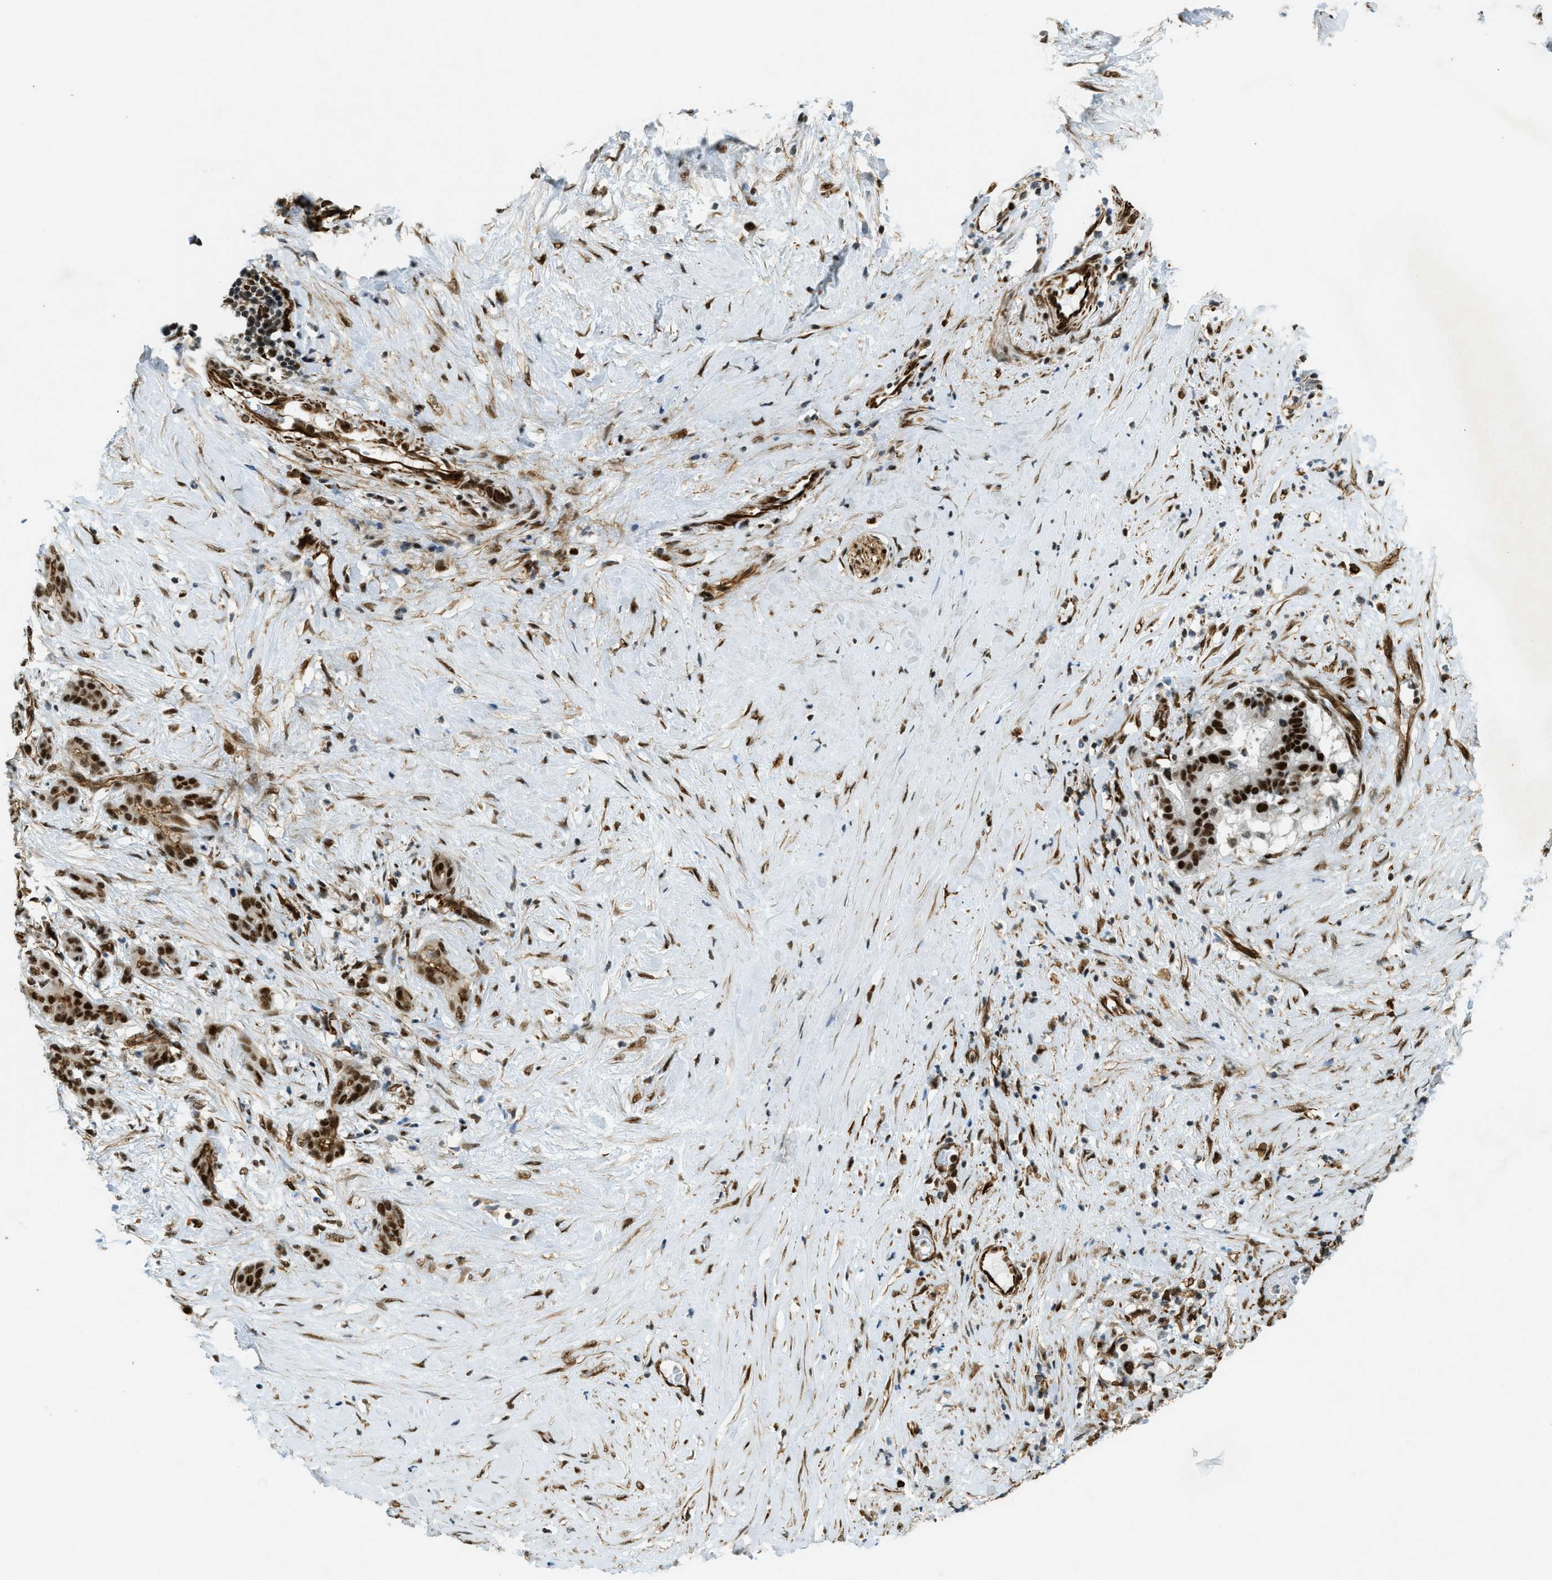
{"staining": {"intensity": "strong", "quantity": ">75%", "location": "nuclear"}, "tissue": "pancreatic cancer", "cell_type": "Tumor cells", "image_type": "cancer", "snomed": [{"axis": "morphology", "description": "Adenocarcinoma, NOS"}, {"axis": "topography", "description": "Pancreas"}], "caption": "Pancreatic cancer was stained to show a protein in brown. There is high levels of strong nuclear expression in about >75% of tumor cells.", "gene": "ZFR", "patient": {"sex": "male", "age": 41}}